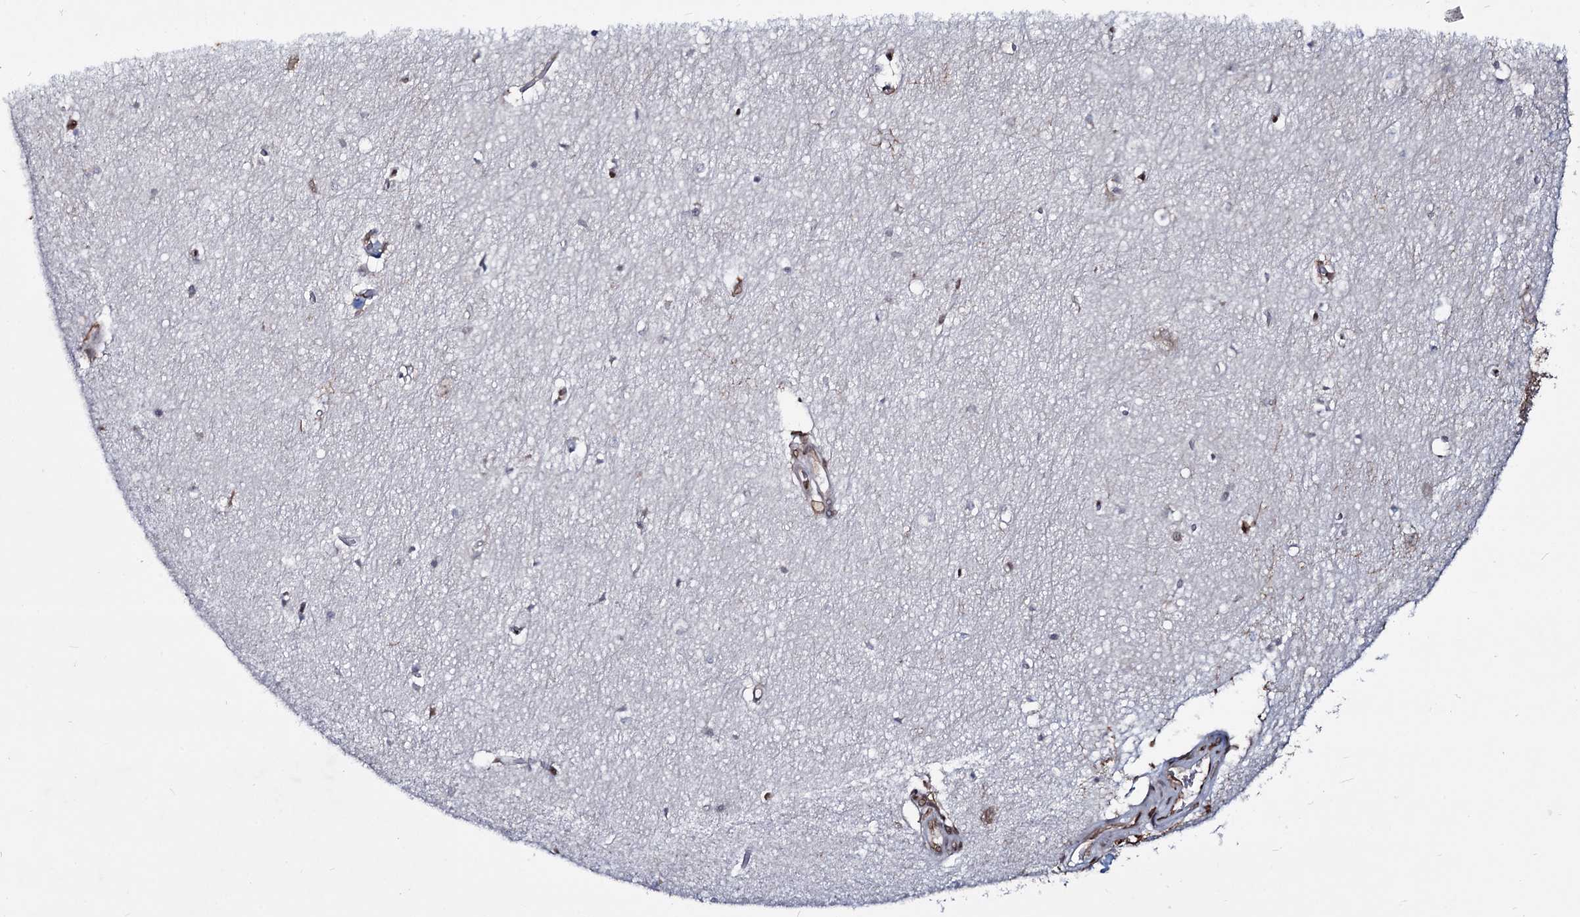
{"staining": {"intensity": "moderate", "quantity": "<25%", "location": "cytoplasmic/membranous"}, "tissue": "hippocampus", "cell_type": "Glial cells", "image_type": "normal", "snomed": [{"axis": "morphology", "description": "Normal tissue, NOS"}, {"axis": "topography", "description": "Hippocampus"}], "caption": "Benign hippocampus shows moderate cytoplasmic/membranous expression in about <25% of glial cells The protein is shown in brown color, while the nuclei are stained blue..", "gene": "RNF6", "patient": {"sex": "female", "age": 64}}